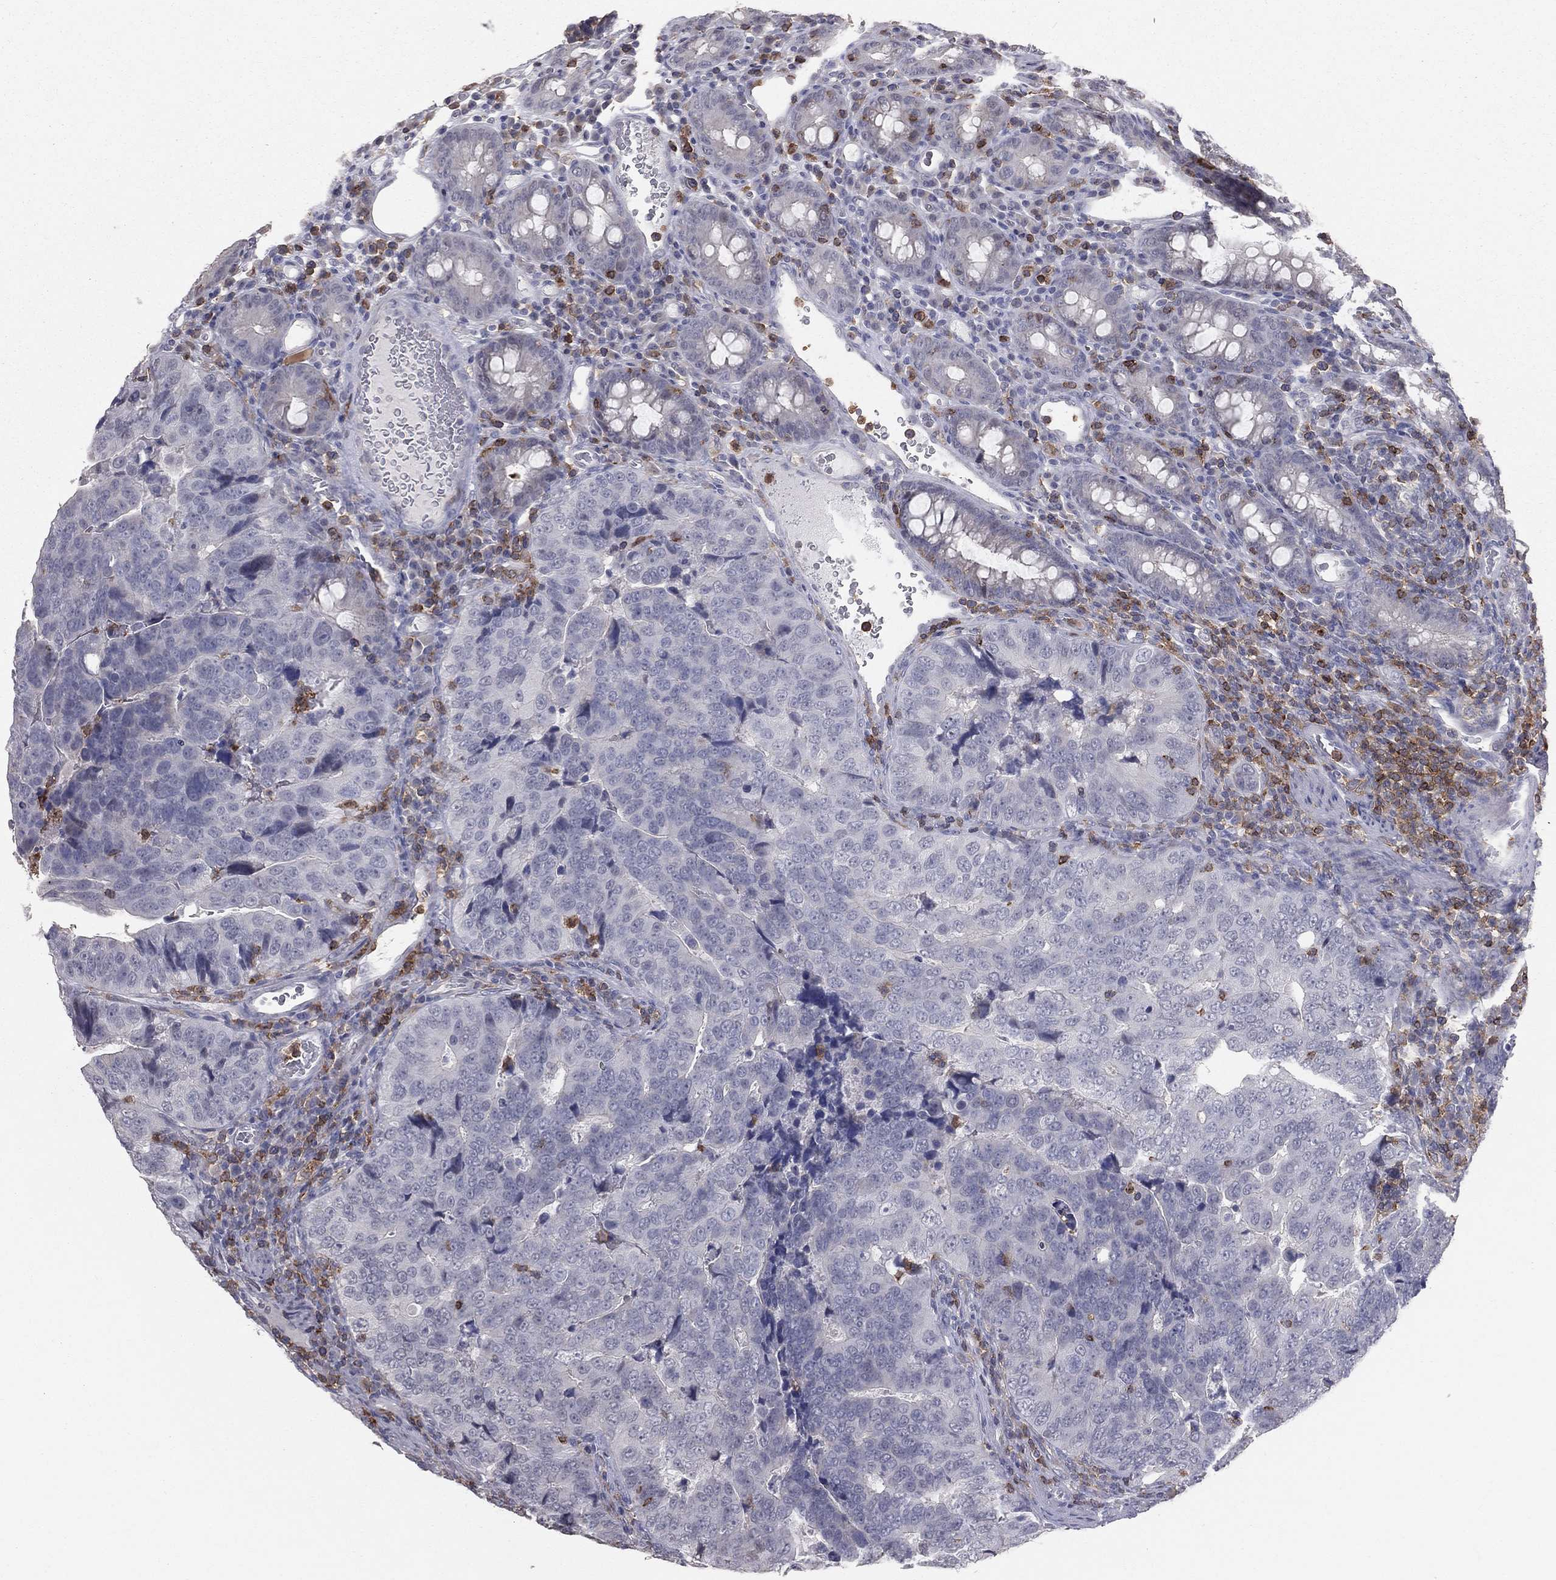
{"staining": {"intensity": "negative", "quantity": "none", "location": "none"}, "tissue": "colorectal cancer", "cell_type": "Tumor cells", "image_type": "cancer", "snomed": [{"axis": "morphology", "description": "Adenocarcinoma, NOS"}, {"axis": "topography", "description": "Colon"}], "caption": "The histopathology image exhibits no staining of tumor cells in colorectal cancer.", "gene": "PSTPIP1", "patient": {"sex": "female", "age": 72}}